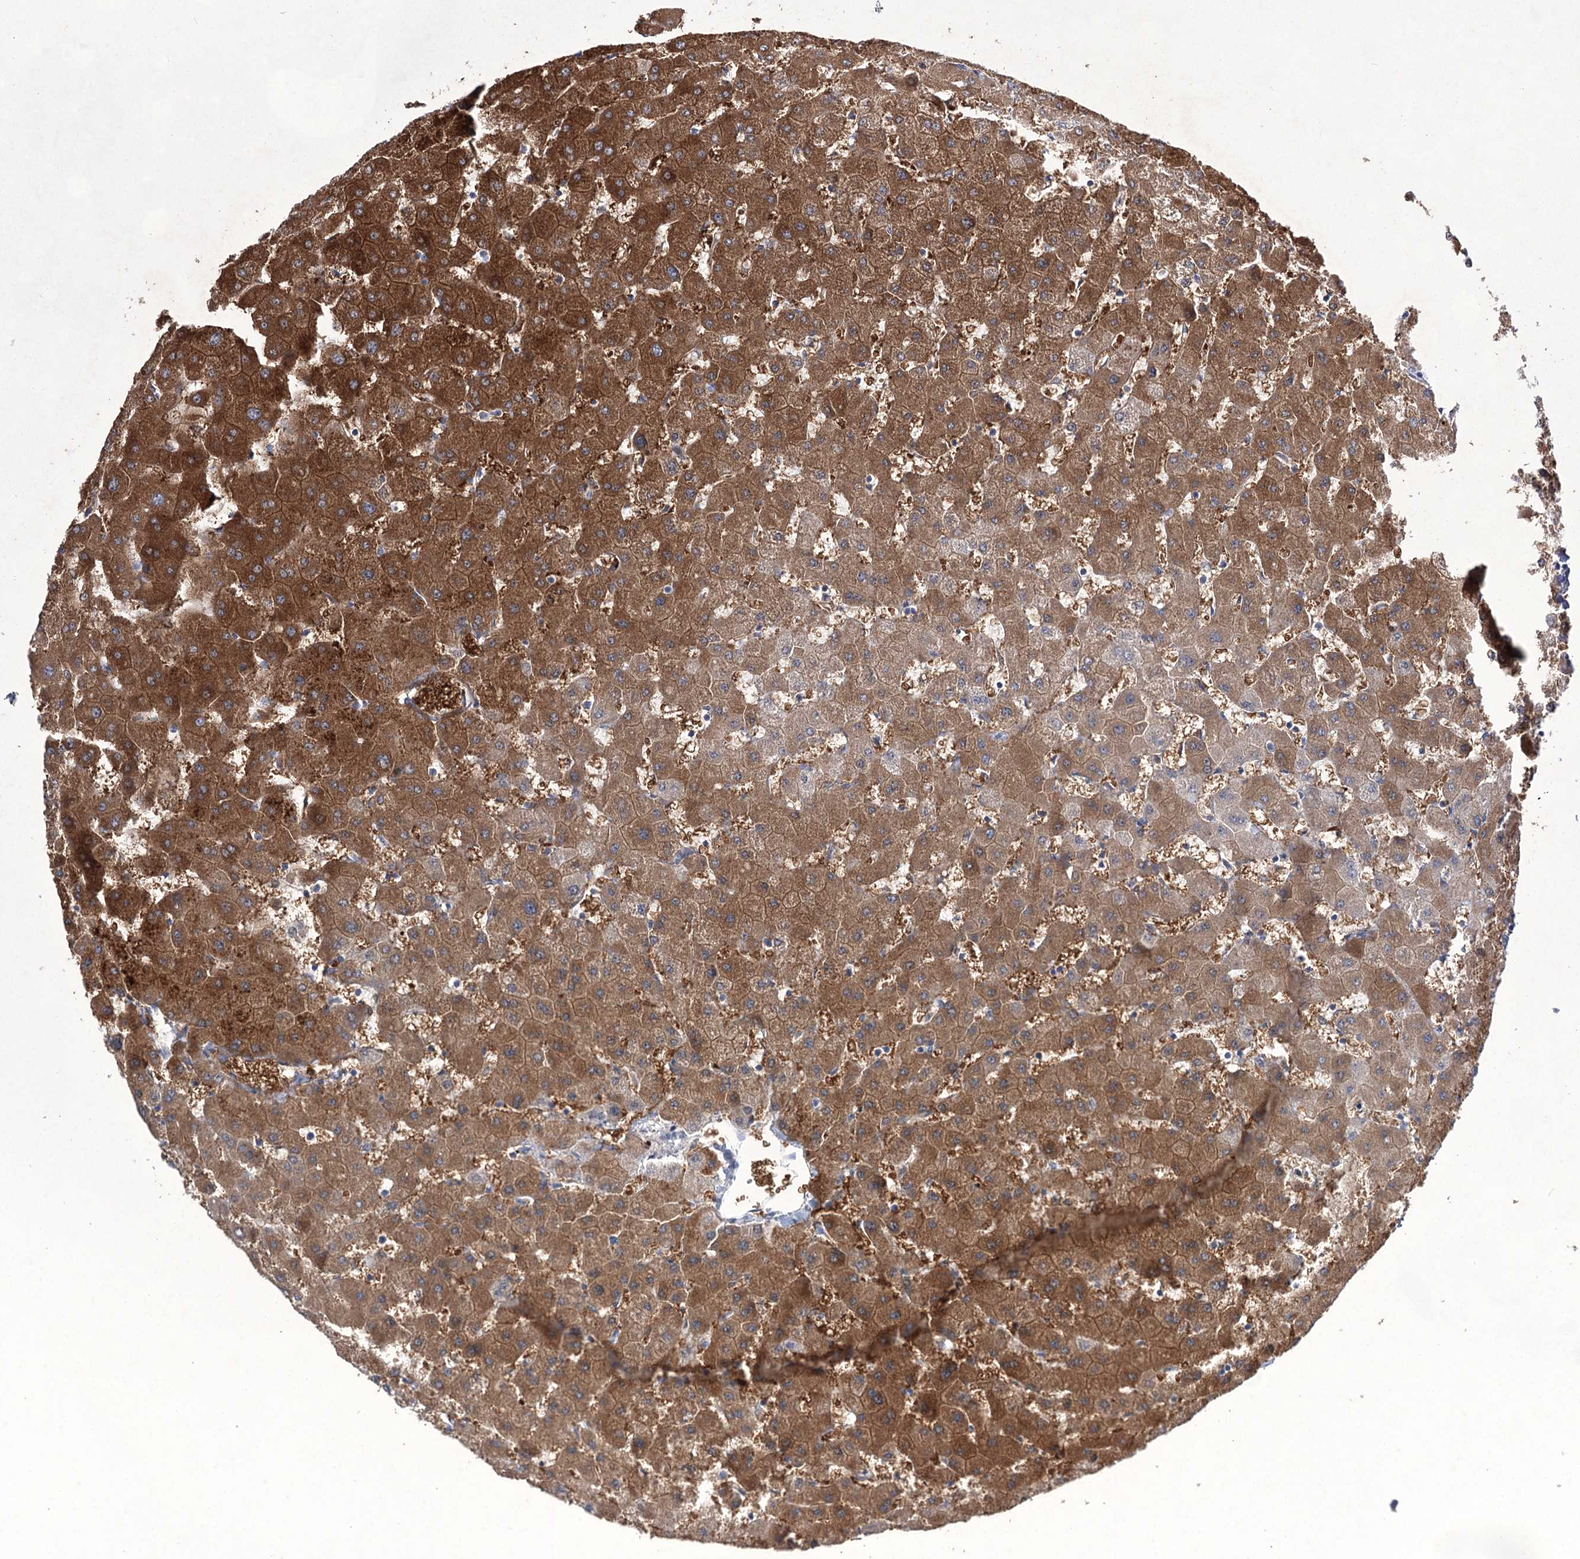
{"staining": {"intensity": "negative", "quantity": "none", "location": "none"}, "tissue": "liver", "cell_type": "Cholangiocytes", "image_type": "normal", "snomed": [{"axis": "morphology", "description": "Normal tissue, NOS"}, {"axis": "topography", "description": "Liver"}], "caption": "Cholangiocytes show no significant protein positivity in normal liver. Brightfield microscopy of IHC stained with DAB (3,3'-diaminobenzidine) (brown) and hematoxylin (blue), captured at high magnification.", "gene": "UGDH", "patient": {"sex": "female", "age": 63}}